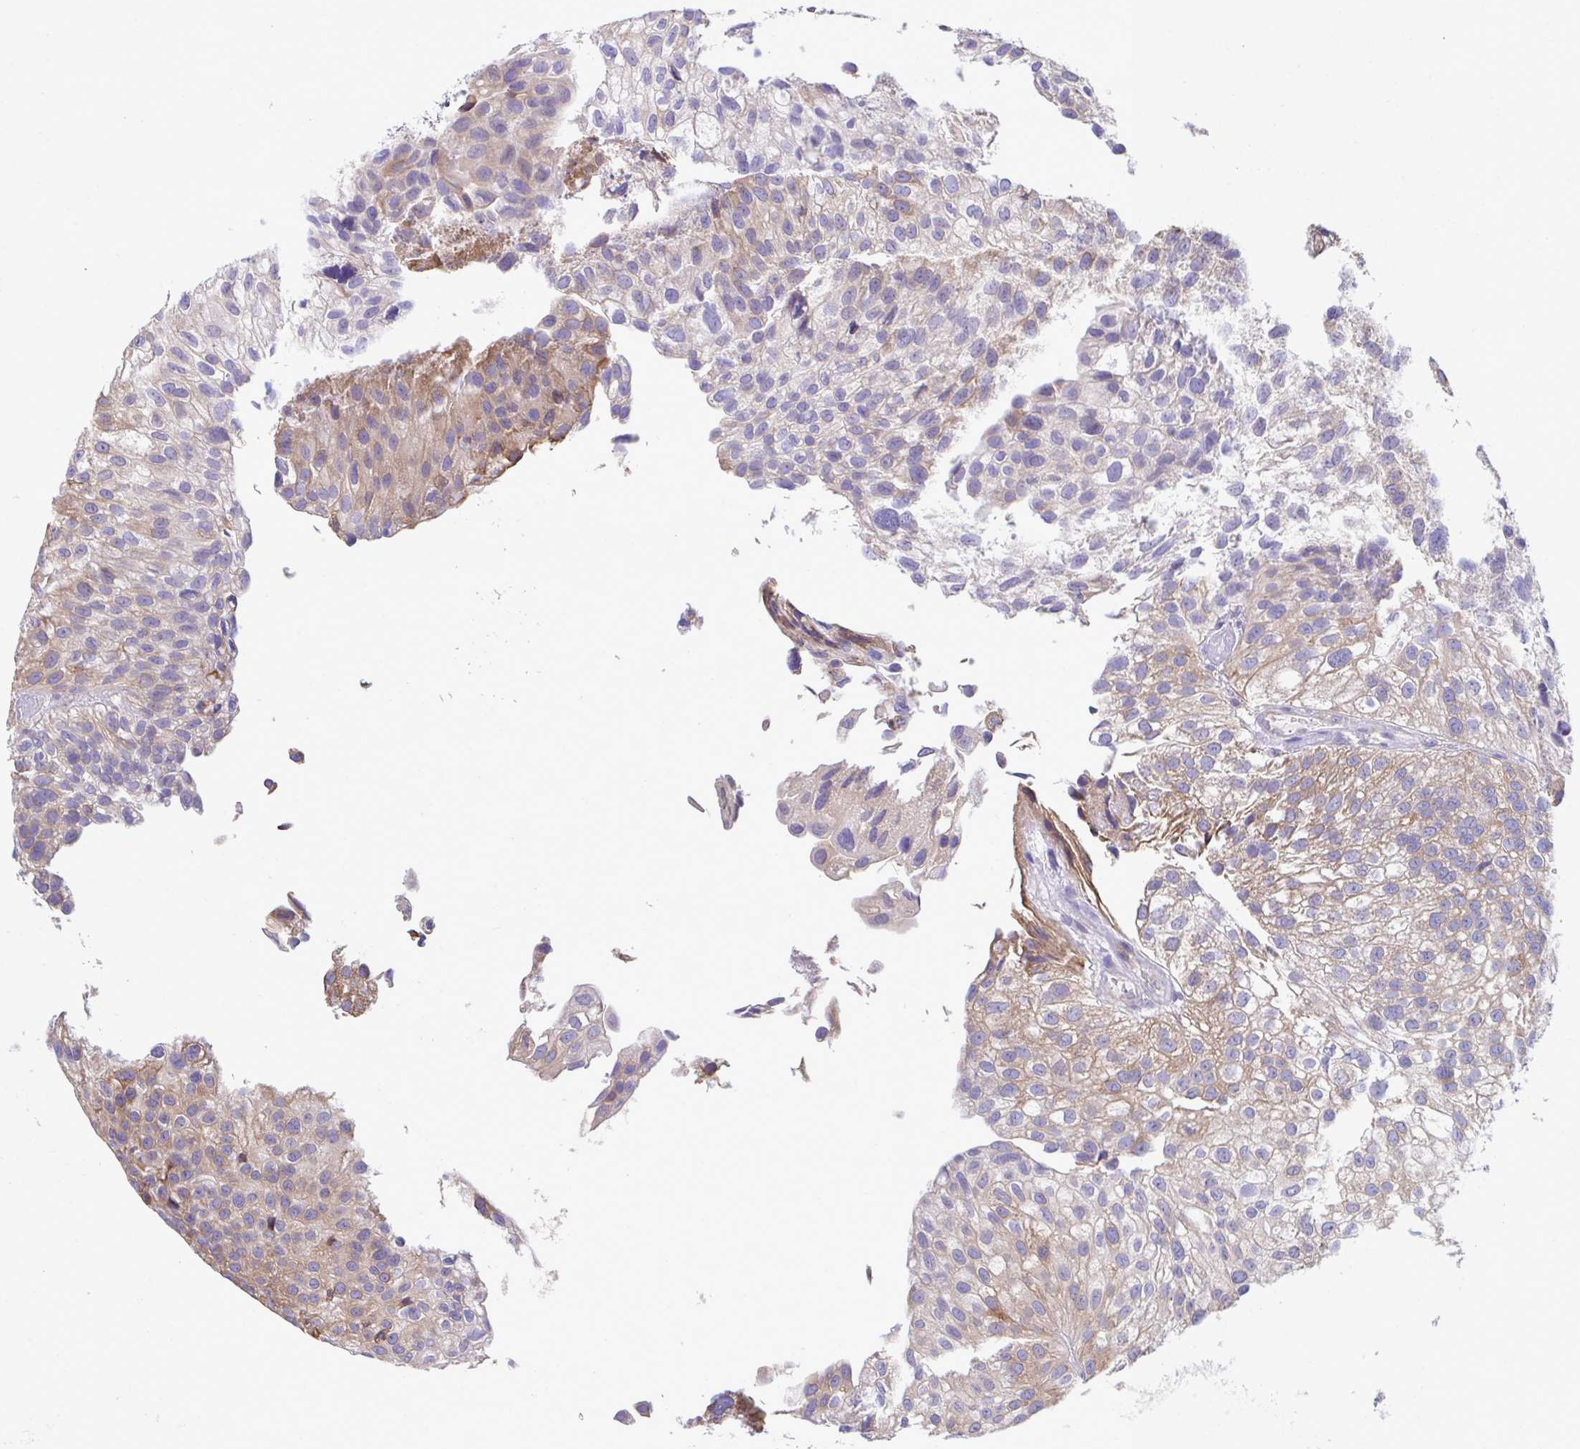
{"staining": {"intensity": "weak", "quantity": "25%-75%", "location": "cytoplasmic/membranous"}, "tissue": "urothelial cancer", "cell_type": "Tumor cells", "image_type": "cancer", "snomed": [{"axis": "morphology", "description": "Urothelial carcinoma, NOS"}, {"axis": "topography", "description": "Urinary bladder"}], "caption": "Urothelial cancer tissue demonstrates weak cytoplasmic/membranous positivity in approximately 25%-75% of tumor cells, visualized by immunohistochemistry.", "gene": "PIGK", "patient": {"sex": "male", "age": 87}}